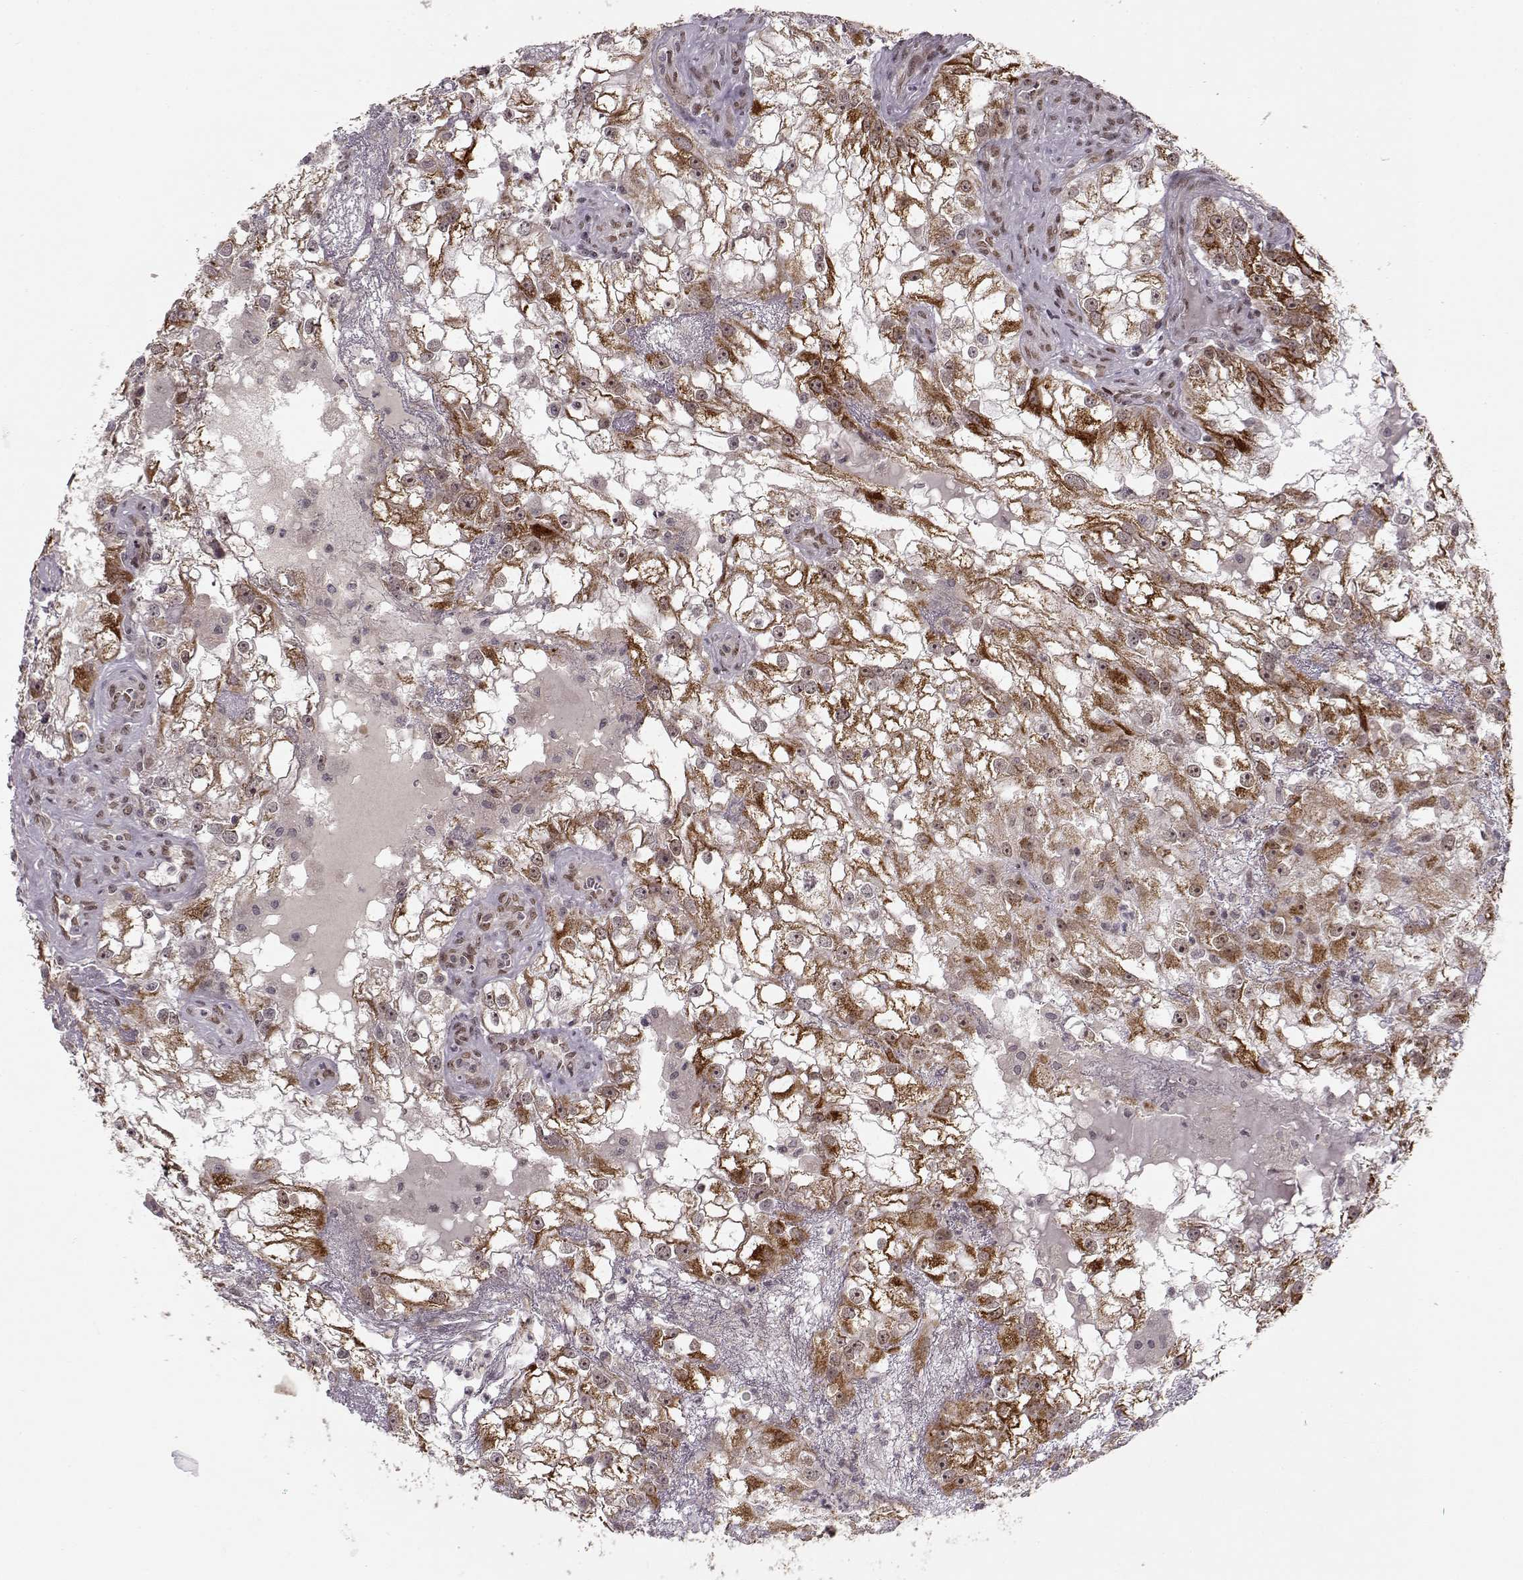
{"staining": {"intensity": "strong", "quantity": "25%-75%", "location": "nuclear"}, "tissue": "renal cancer", "cell_type": "Tumor cells", "image_type": "cancer", "snomed": [{"axis": "morphology", "description": "Adenocarcinoma, NOS"}, {"axis": "topography", "description": "Kidney"}], "caption": "The immunohistochemical stain labels strong nuclear expression in tumor cells of renal cancer tissue.", "gene": "RAI1", "patient": {"sex": "male", "age": 59}}